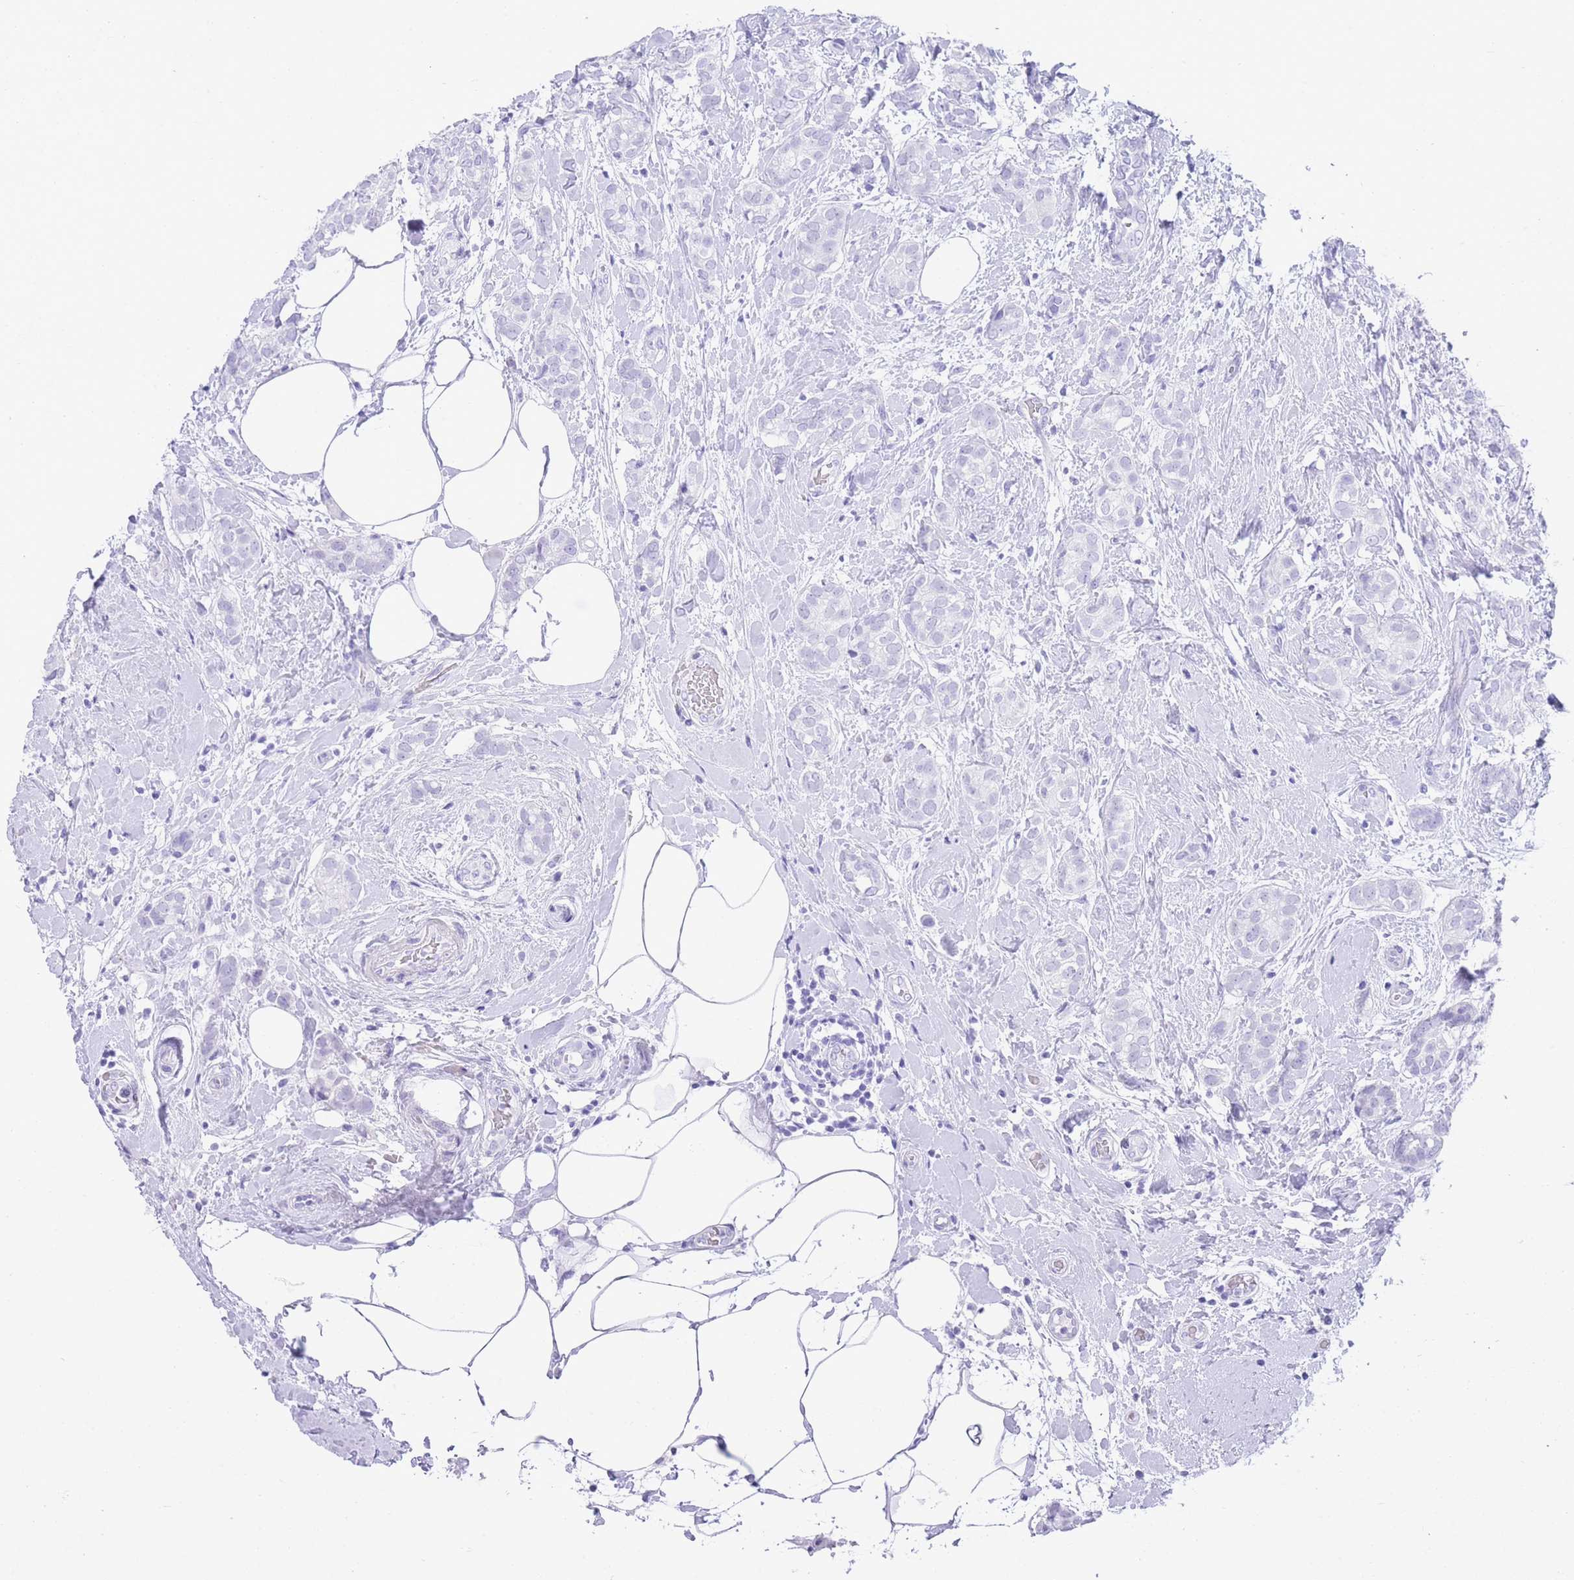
{"staining": {"intensity": "negative", "quantity": "none", "location": "none"}, "tissue": "breast cancer", "cell_type": "Tumor cells", "image_type": "cancer", "snomed": [{"axis": "morphology", "description": "Duct carcinoma"}, {"axis": "topography", "description": "Breast"}], "caption": "Invasive ductal carcinoma (breast) was stained to show a protein in brown. There is no significant positivity in tumor cells.", "gene": "ELOA2", "patient": {"sex": "female", "age": 73}}